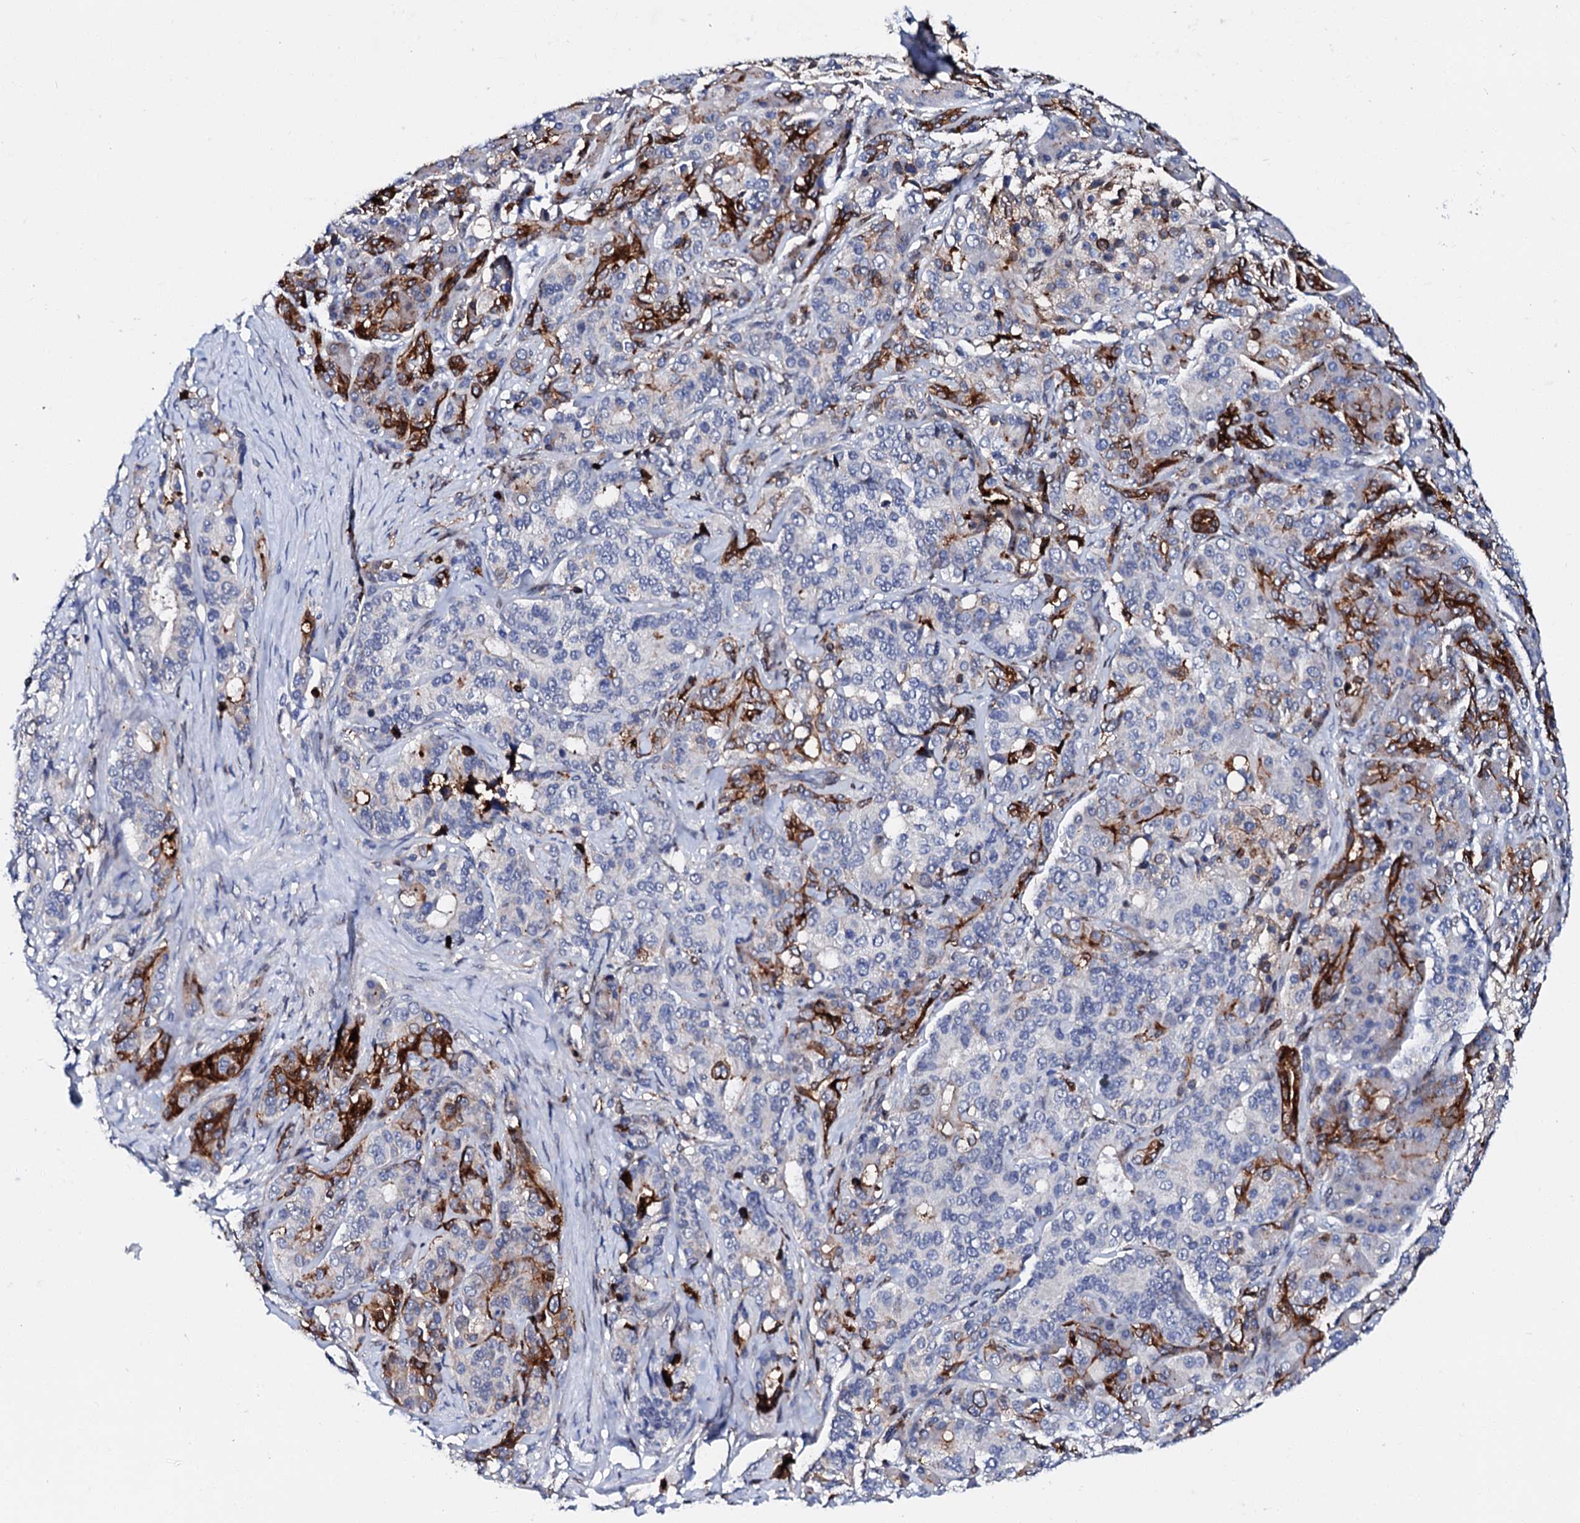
{"staining": {"intensity": "negative", "quantity": "none", "location": "none"}, "tissue": "pancreatic cancer", "cell_type": "Tumor cells", "image_type": "cancer", "snomed": [{"axis": "morphology", "description": "Adenocarcinoma, NOS"}, {"axis": "topography", "description": "Pancreas"}], "caption": "DAB immunohistochemical staining of human adenocarcinoma (pancreatic) demonstrates no significant expression in tumor cells.", "gene": "MED13L", "patient": {"sex": "female", "age": 74}}